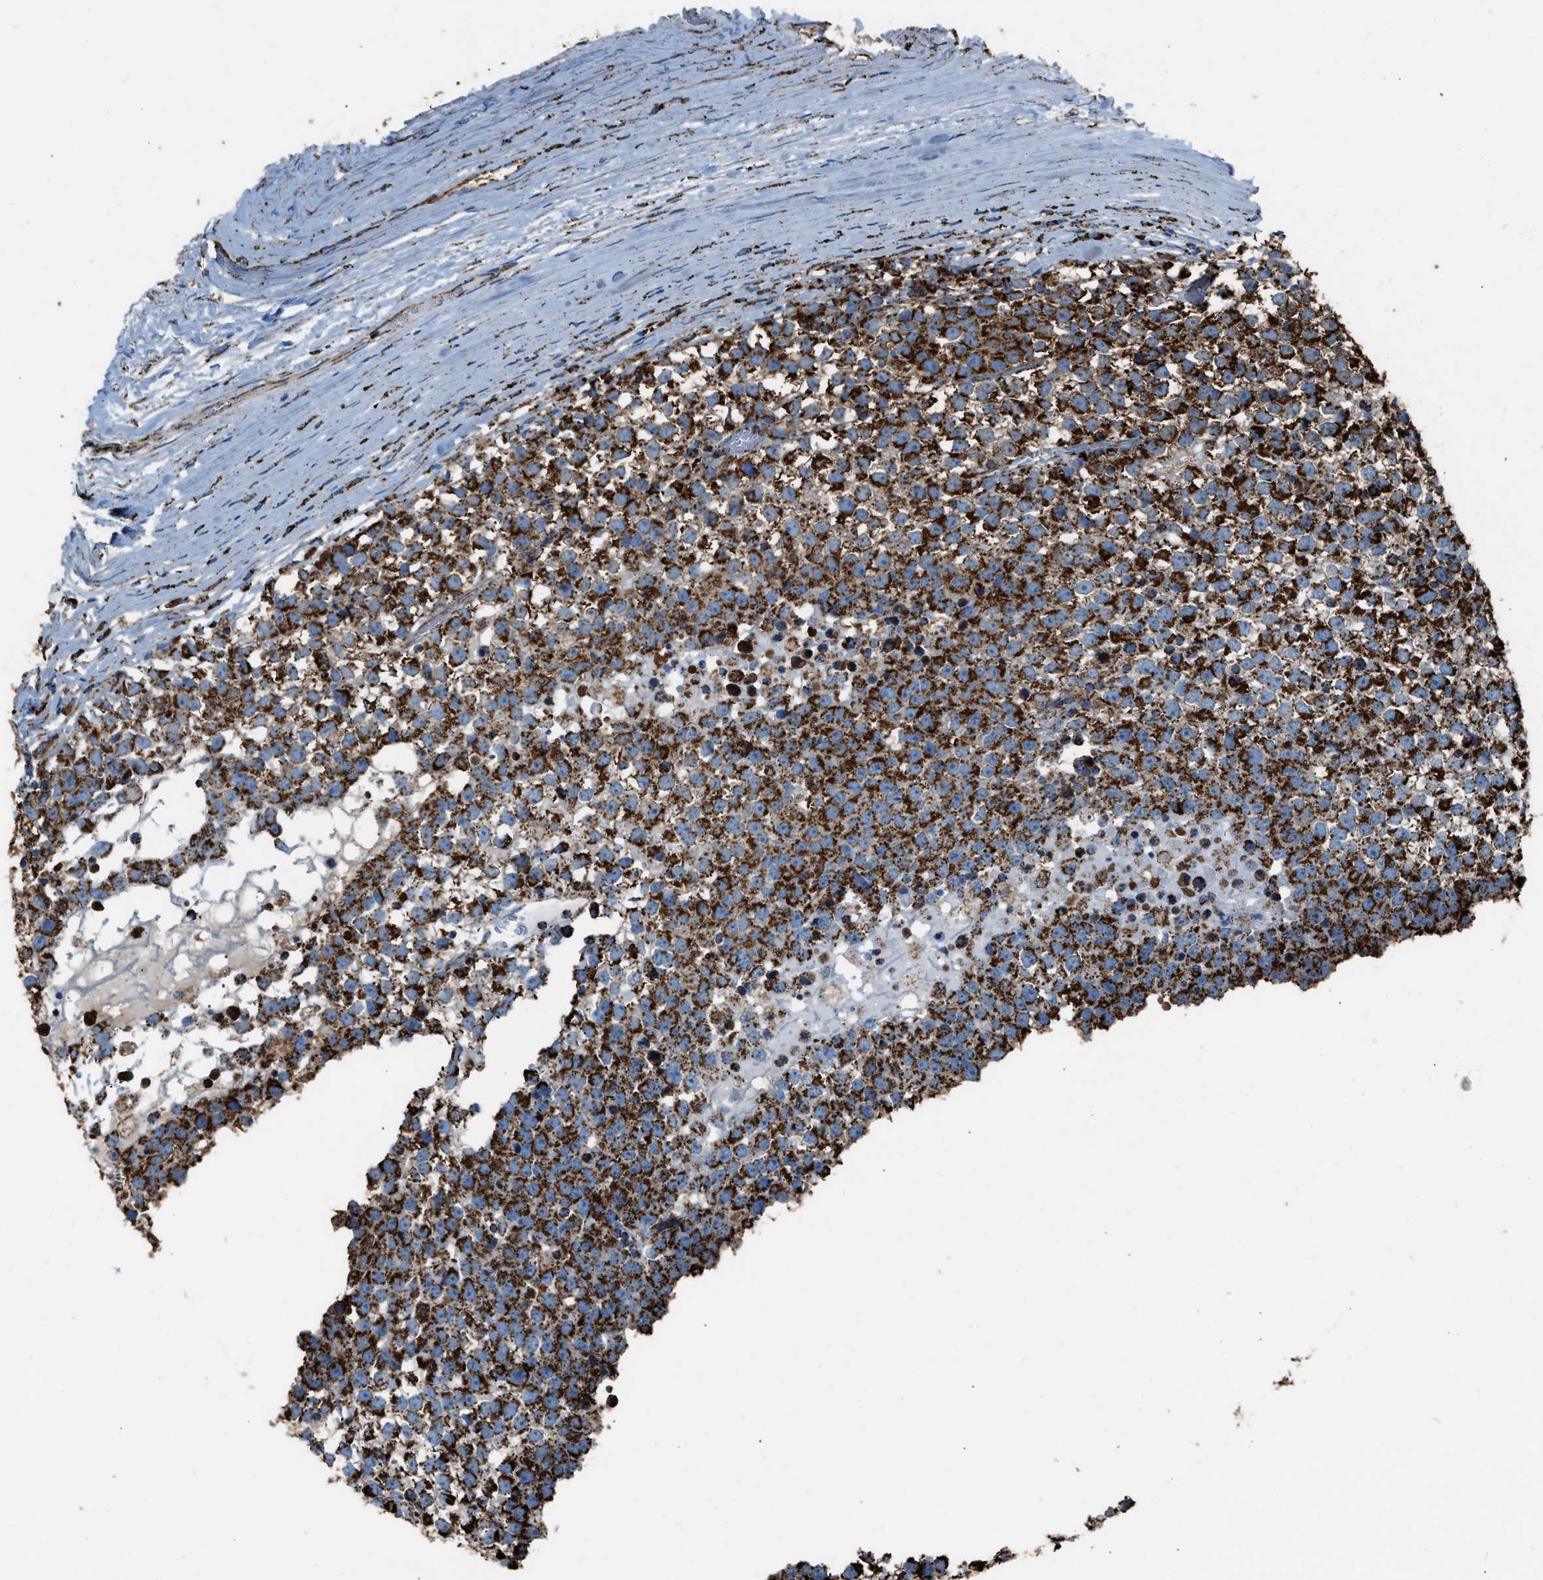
{"staining": {"intensity": "strong", "quantity": ">75%", "location": "cytoplasmic/membranous"}, "tissue": "testis cancer", "cell_type": "Tumor cells", "image_type": "cancer", "snomed": [{"axis": "morphology", "description": "Seminoma, NOS"}, {"axis": "topography", "description": "Testis"}], "caption": "Testis cancer (seminoma) stained with DAB immunohistochemistry reveals high levels of strong cytoplasmic/membranous positivity in approximately >75% of tumor cells.", "gene": "MDH2", "patient": {"sex": "male", "age": 65}}